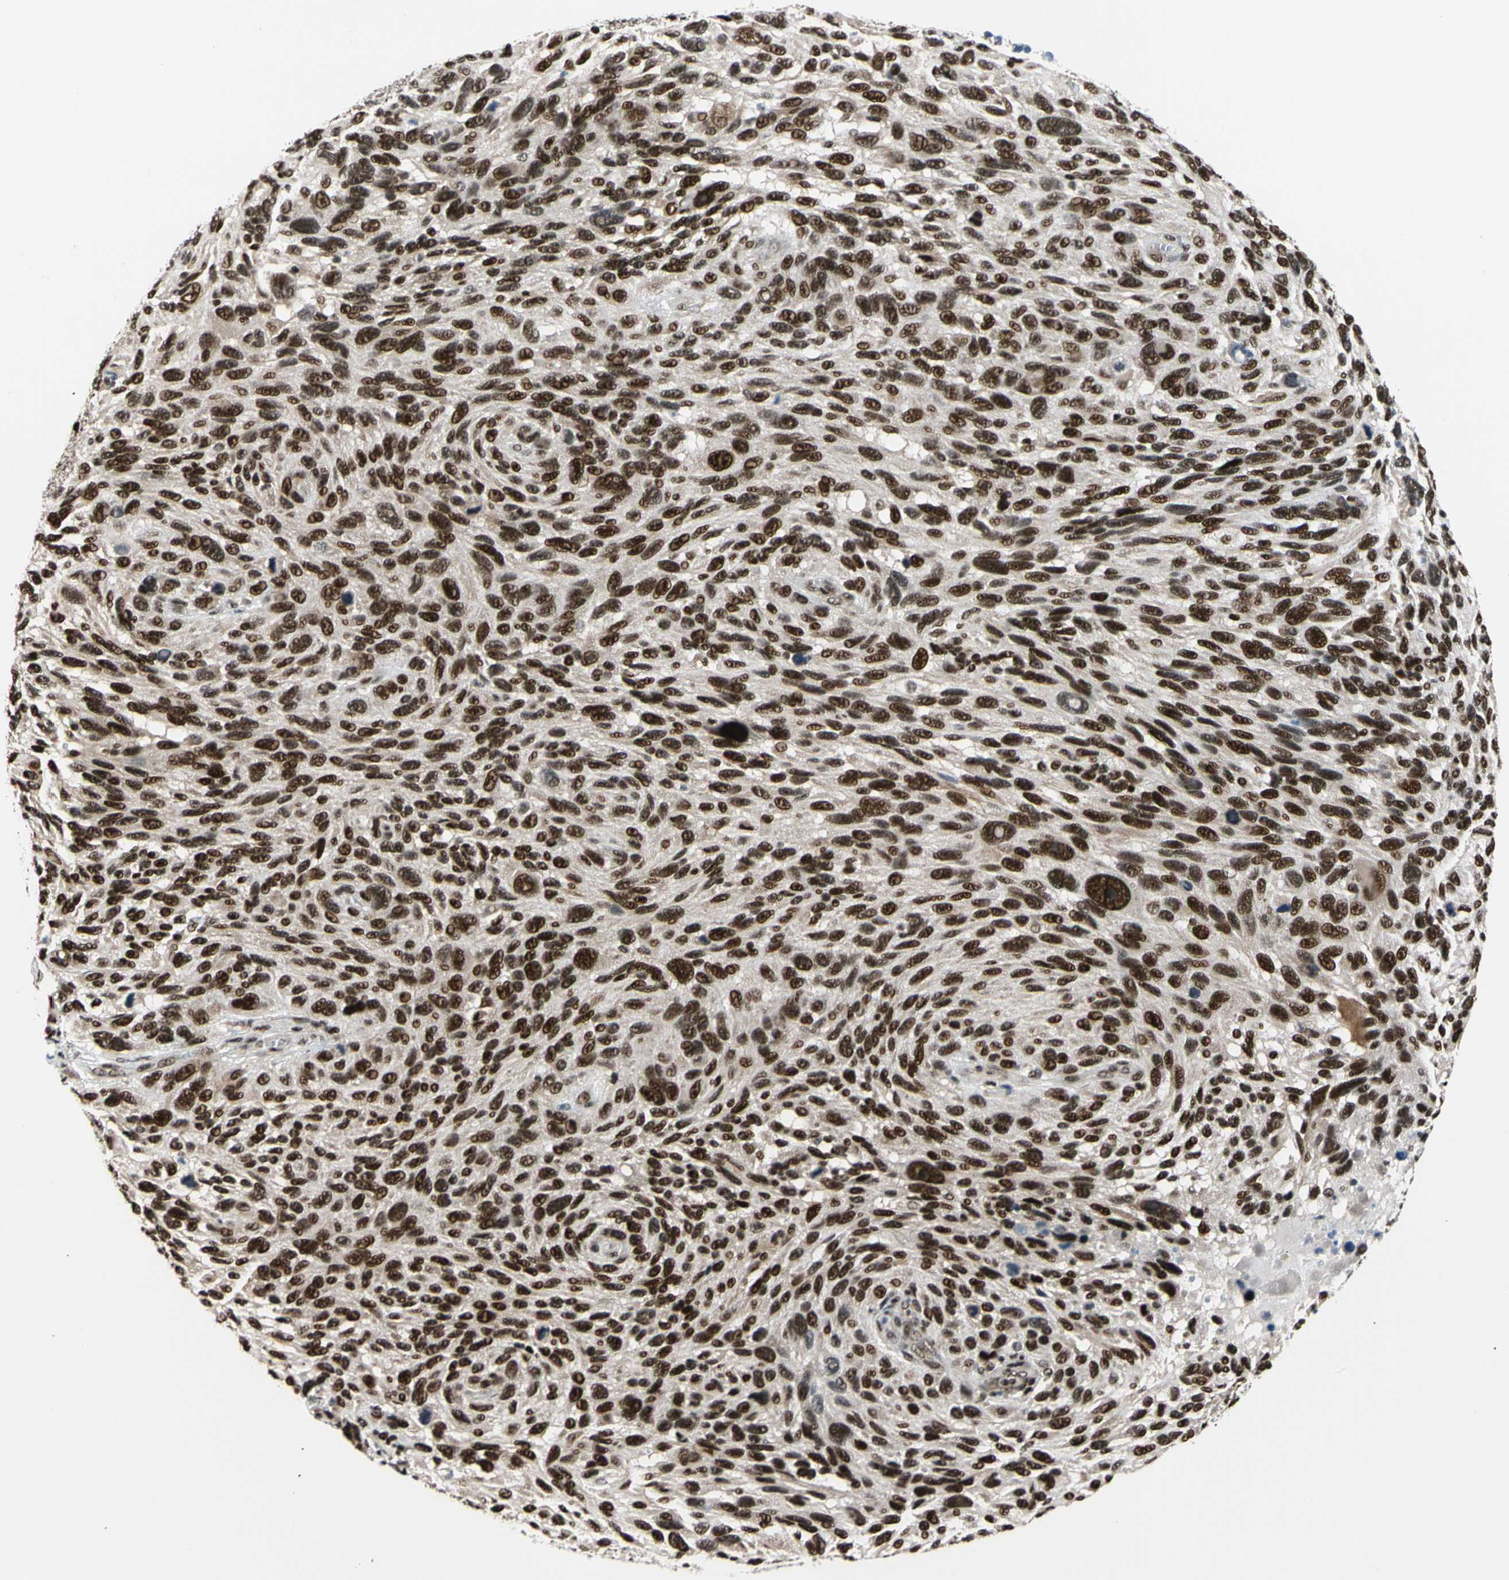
{"staining": {"intensity": "strong", "quantity": ">75%", "location": "nuclear"}, "tissue": "melanoma", "cell_type": "Tumor cells", "image_type": "cancer", "snomed": [{"axis": "morphology", "description": "Malignant melanoma, NOS"}, {"axis": "topography", "description": "Skin"}], "caption": "Immunohistochemistry staining of malignant melanoma, which shows high levels of strong nuclear expression in approximately >75% of tumor cells indicating strong nuclear protein positivity. The staining was performed using DAB (brown) for protein detection and nuclei were counterstained in hematoxylin (blue).", "gene": "E2F1", "patient": {"sex": "male", "age": 53}}